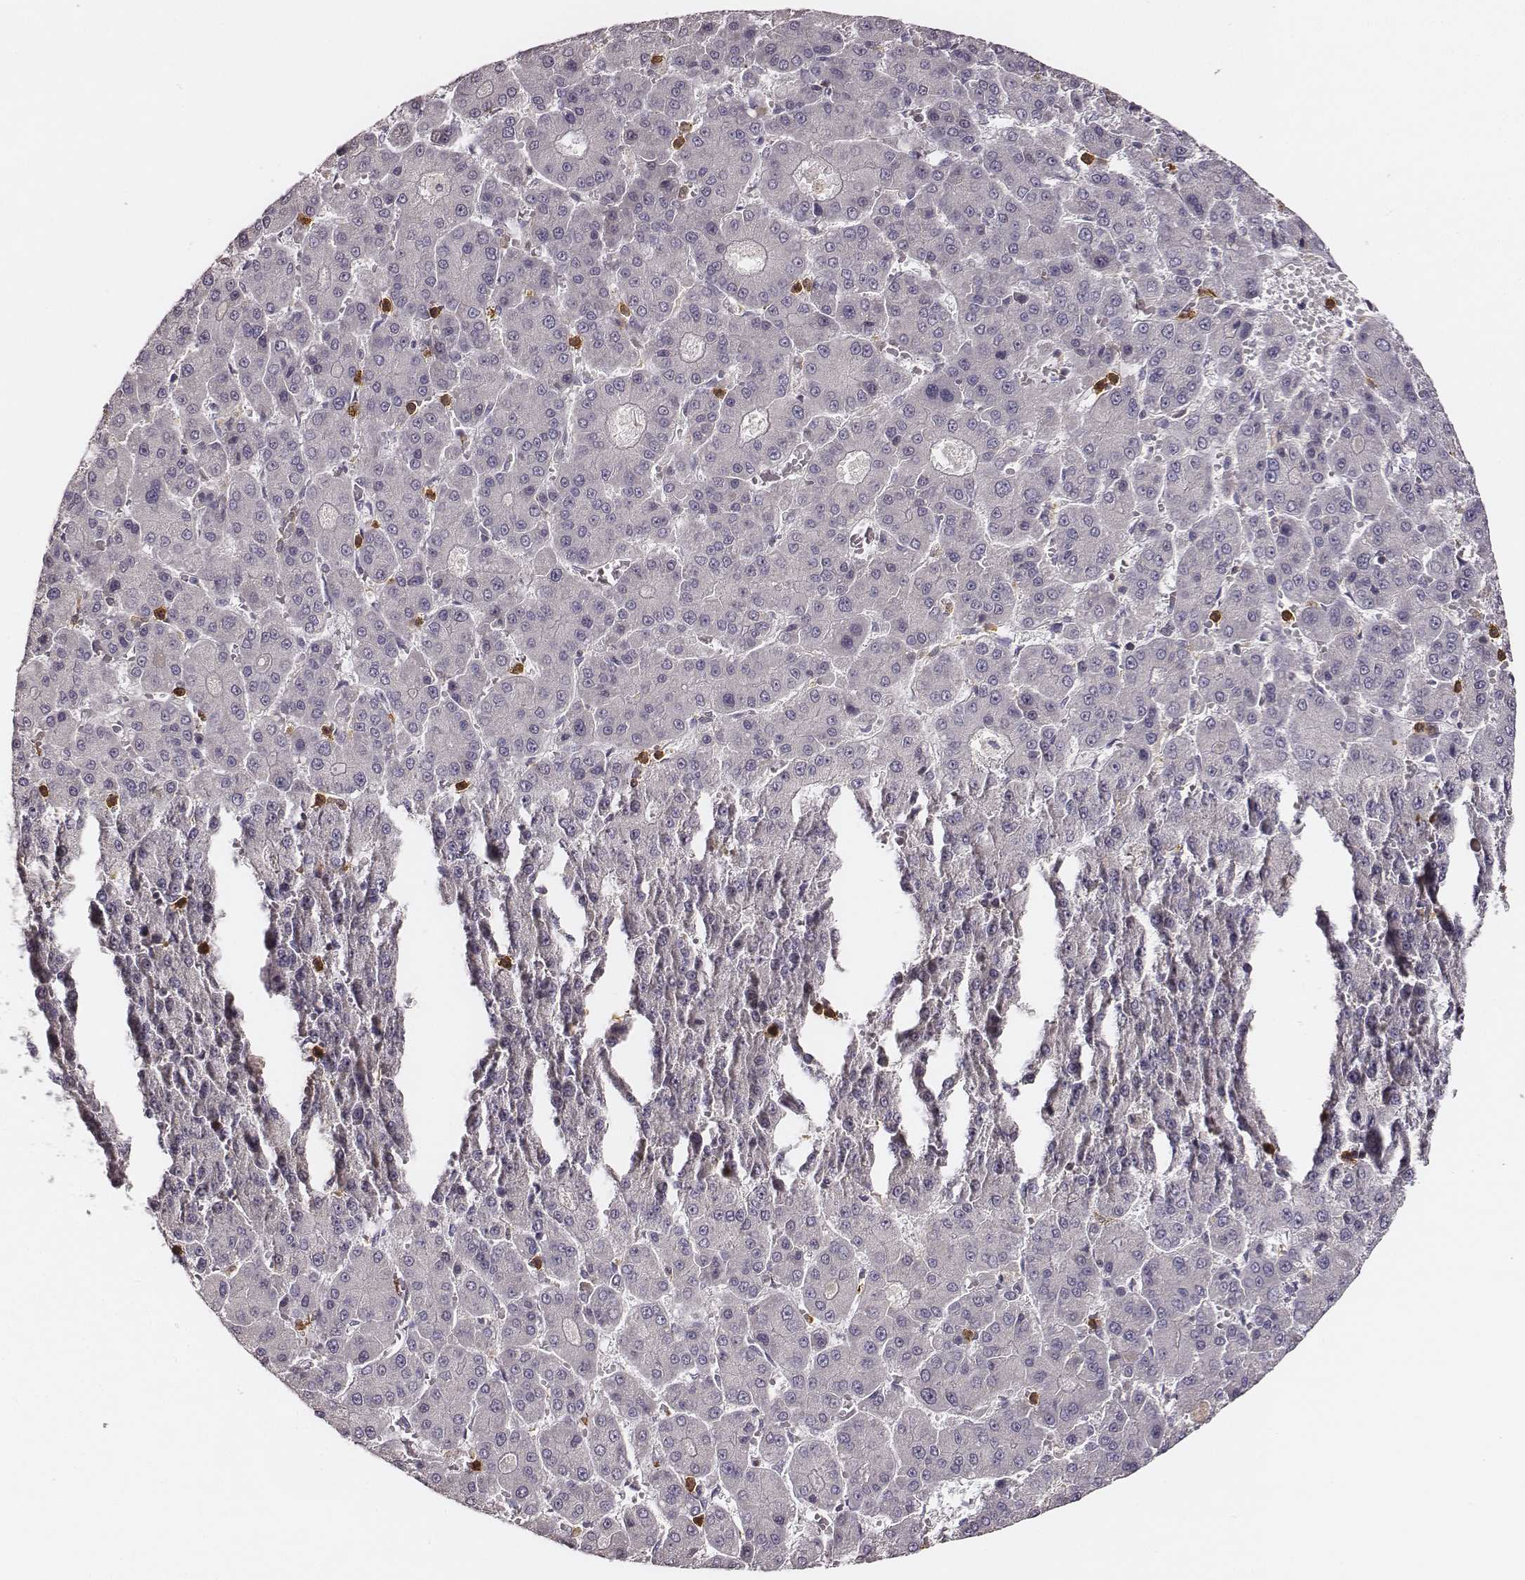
{"staining": {"intensity": "negative", "quantity": "none", "location": "none"}, "tissue": "liver cancer", "cell_type": "Tumor cells", "image_type": "cancer", "snomed": [{"axis": "morphology", "description": "Carcinoma, Hepatocellular, NOS"}, {"axis": "topography", "description": "Liver"}], "caption": "The immunohistochemistry image has no significant staining in tumor cells of liver cancer tissue.", "gene": "ZYX", "patient": {"sex": "male", "age": 70}}